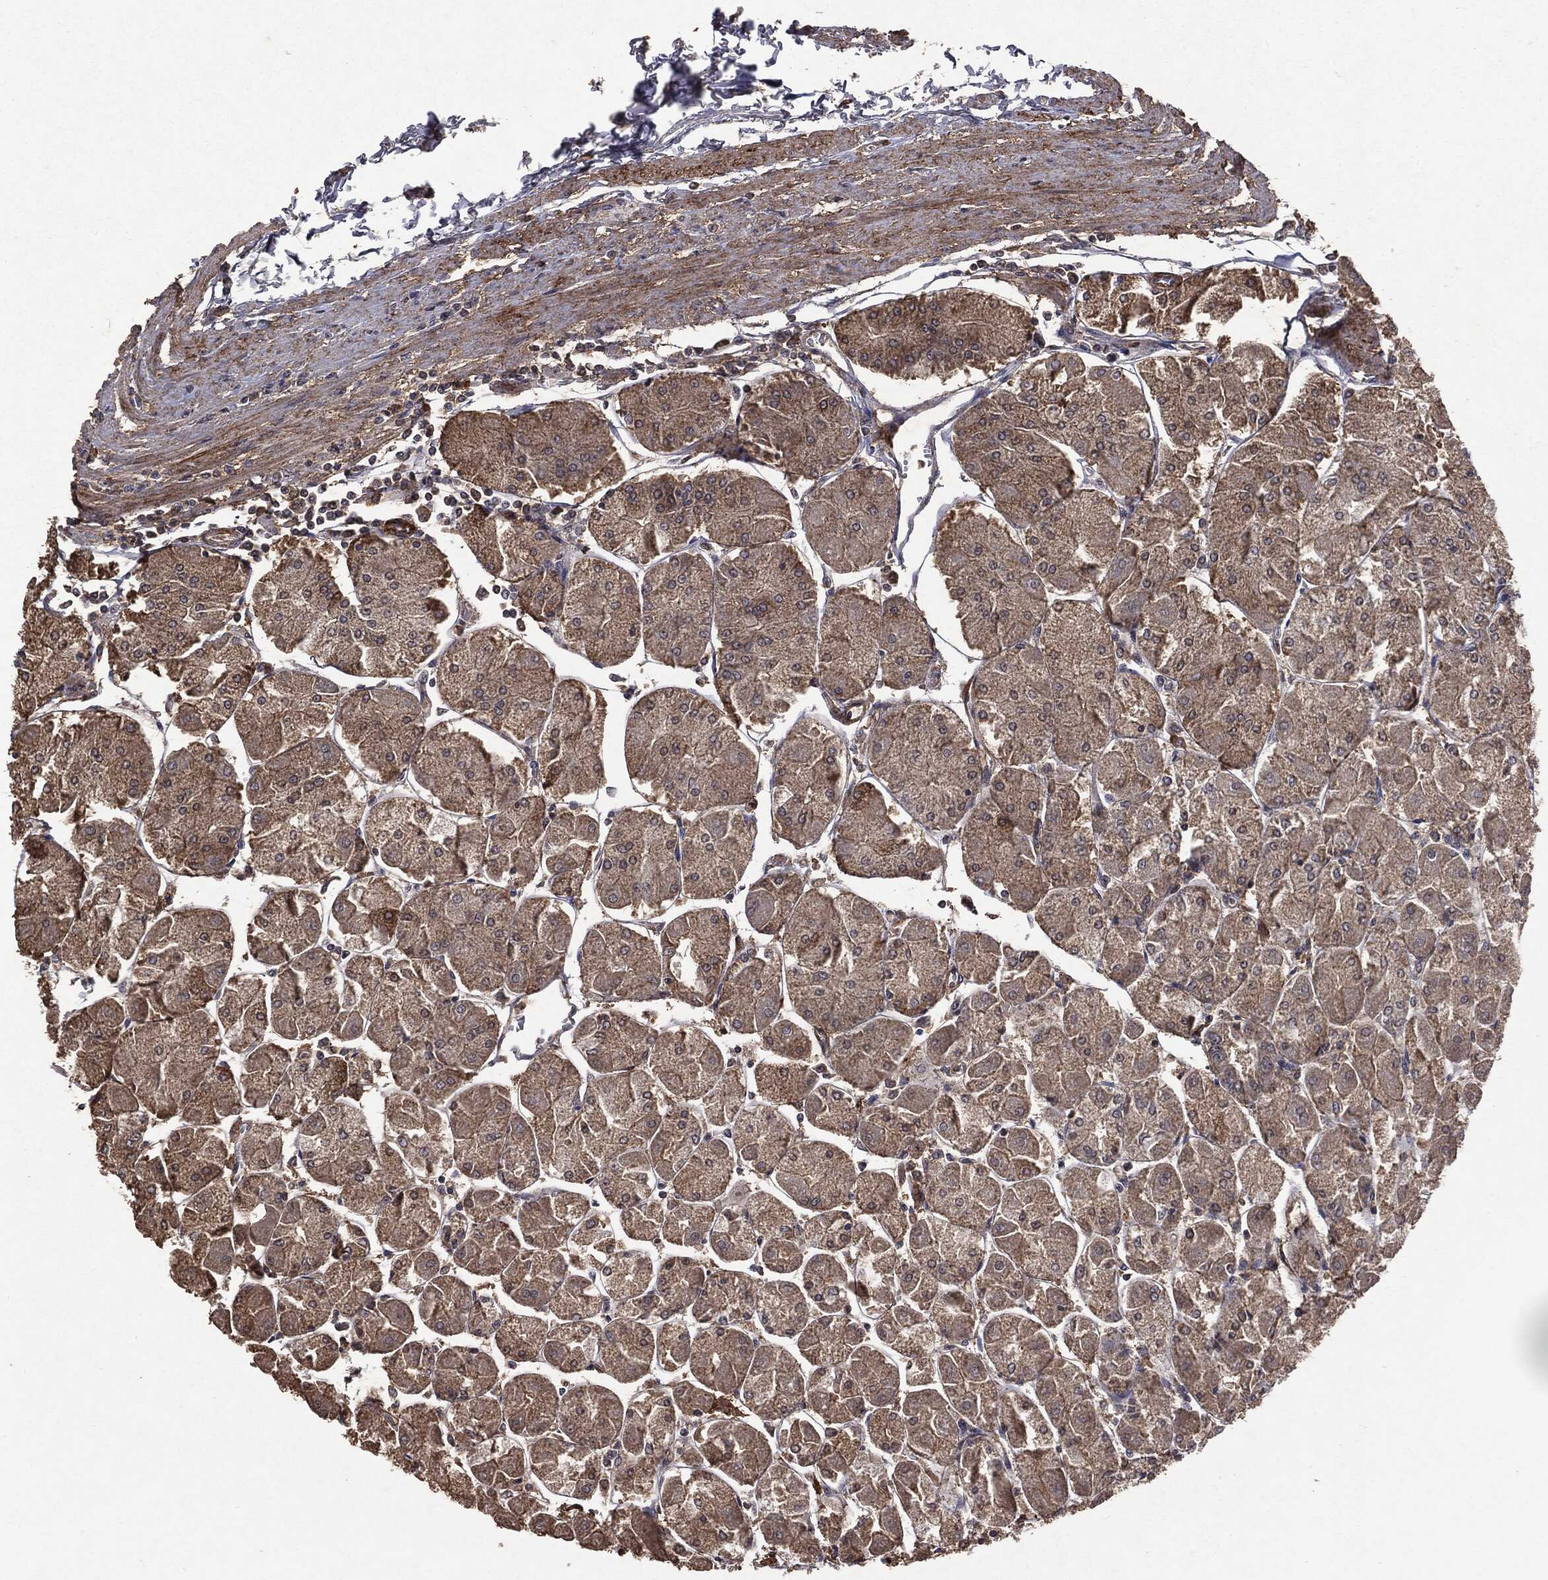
{"staining": {"intensity": "weak", "quantity": ">75%", "location": "cytoplasmic/membranous"}, "tissue": "stomach", "cell_type": "Glandular cells", "image_type": "normal", "snomed": [{"axis": "morphology", "description": "Normal tissue, NOS"}, {"axis": "topography", "description": "Stomach"}], "caption": "A low amount of weak cytoplasmic/membranous staining is appreciated in about >75% of glandular cells in unremarkable stomach.", "gene": "PTEN", "patient": {"sex": "male", "age": 70}}